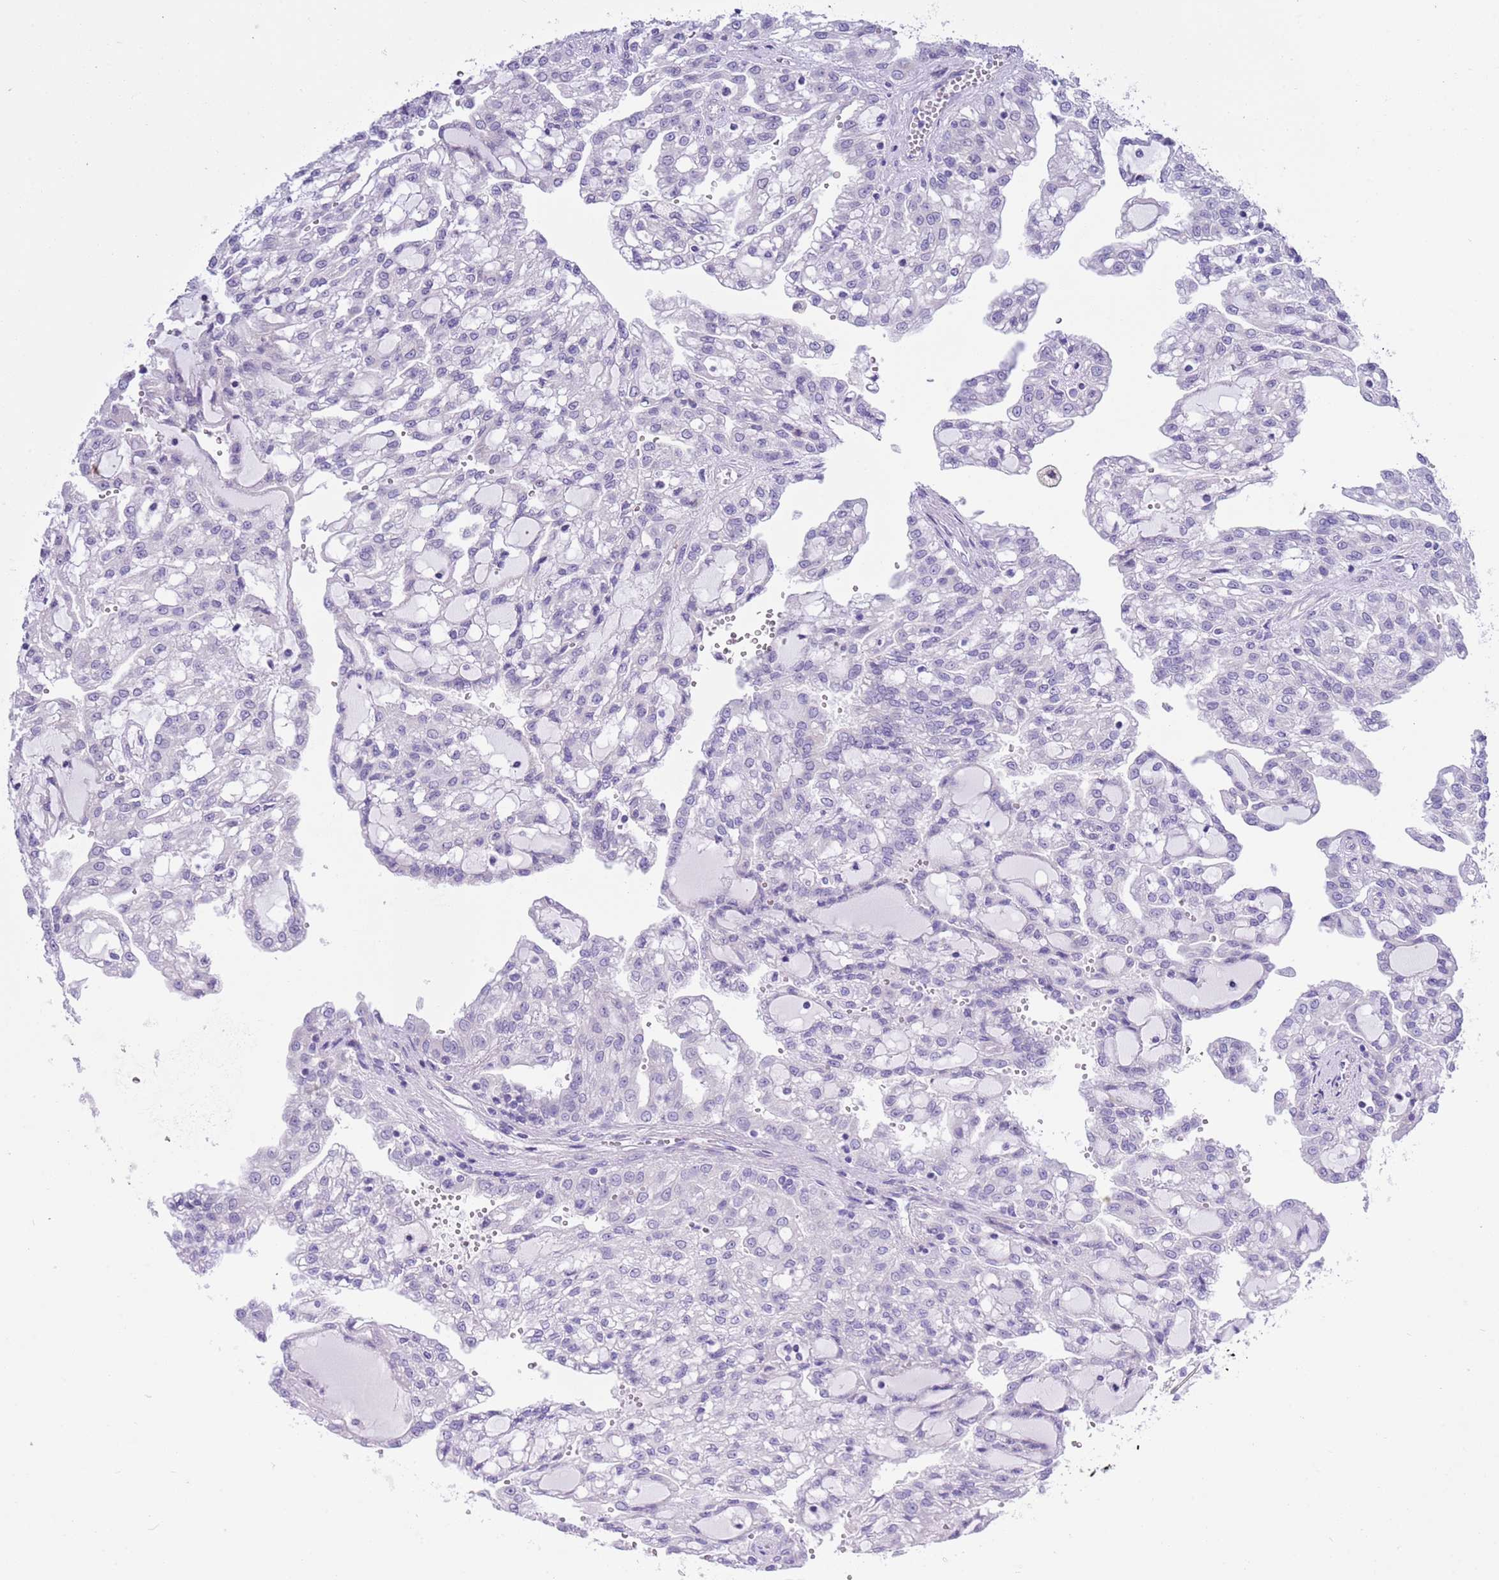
{"staining": {"intensity": "negative", "quantity": "none", "location": "none"}, "tissue": "renal cancer", "cell_type": "Tumor cells", "image_type": "cancer", "snomed": [{"axis": "morphology", "description": "Adenocarcinoma, NOS"}, {"axis": "topography", "description": "Kidney"}], "caption": "Tumor cells are negative for protein expression in human renal cancer.", "gene": "NET1", "patient": {"sex": "male", "age": 63}}